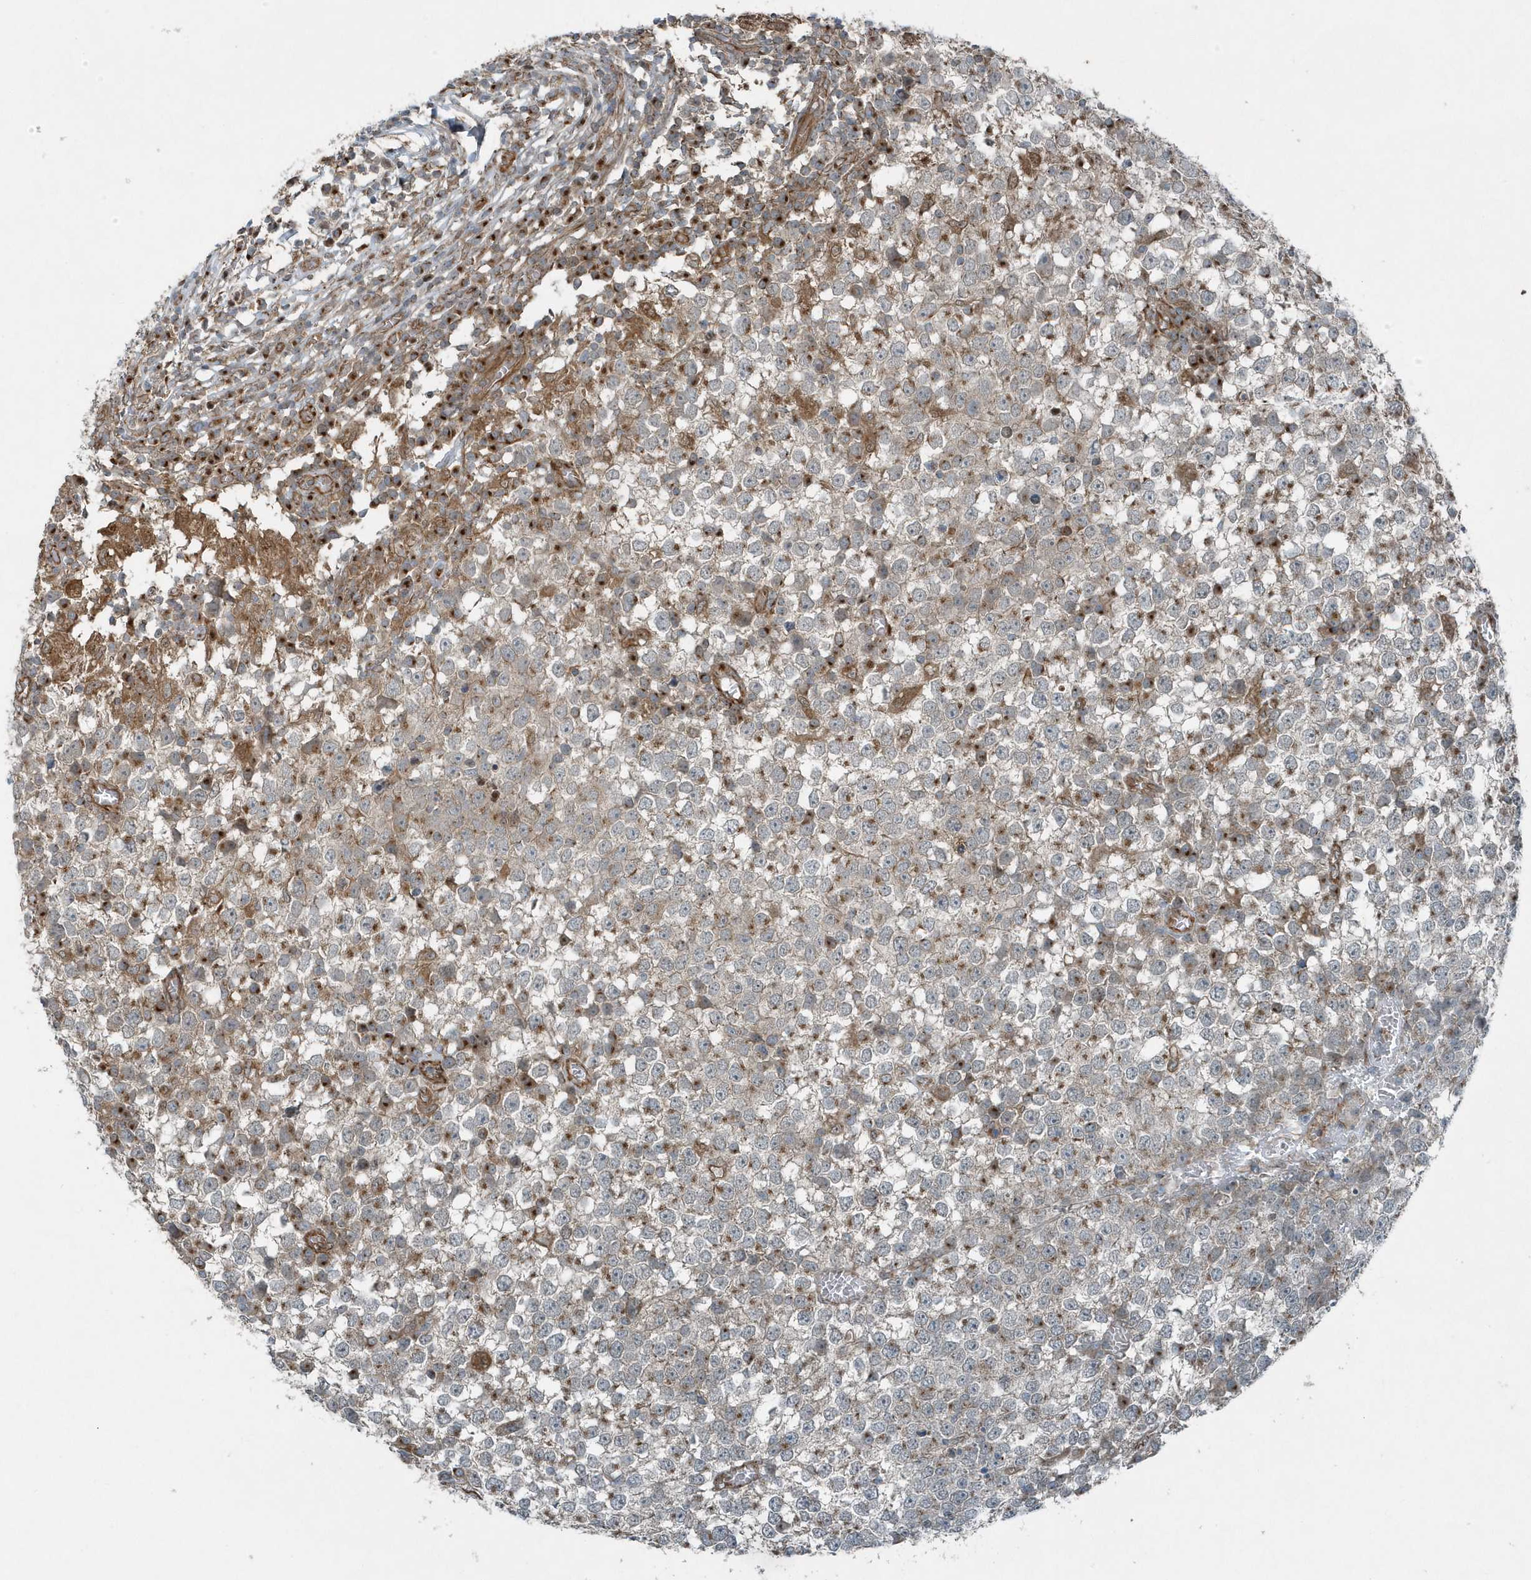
{"staining": {"intensity": "moderate", "quantity": "<25%", "location": "cytoplasmic/membranous"}, "tissue": "testis cancer", "cell_type": "Tumor cells", "image_type": "cancer", "snomed": [{"axis": "morphology", "description": "Seminoma, NOS"}, {"axis": "topography", "description": "Testis"}], "caption": "Protein expression analysis of human testis cancer reveals moderate cytoplasmic/membranous expression in about <25% of tumor cells.", "gene": "GCC2", "patient": {"sex": "male", "age": 65}}